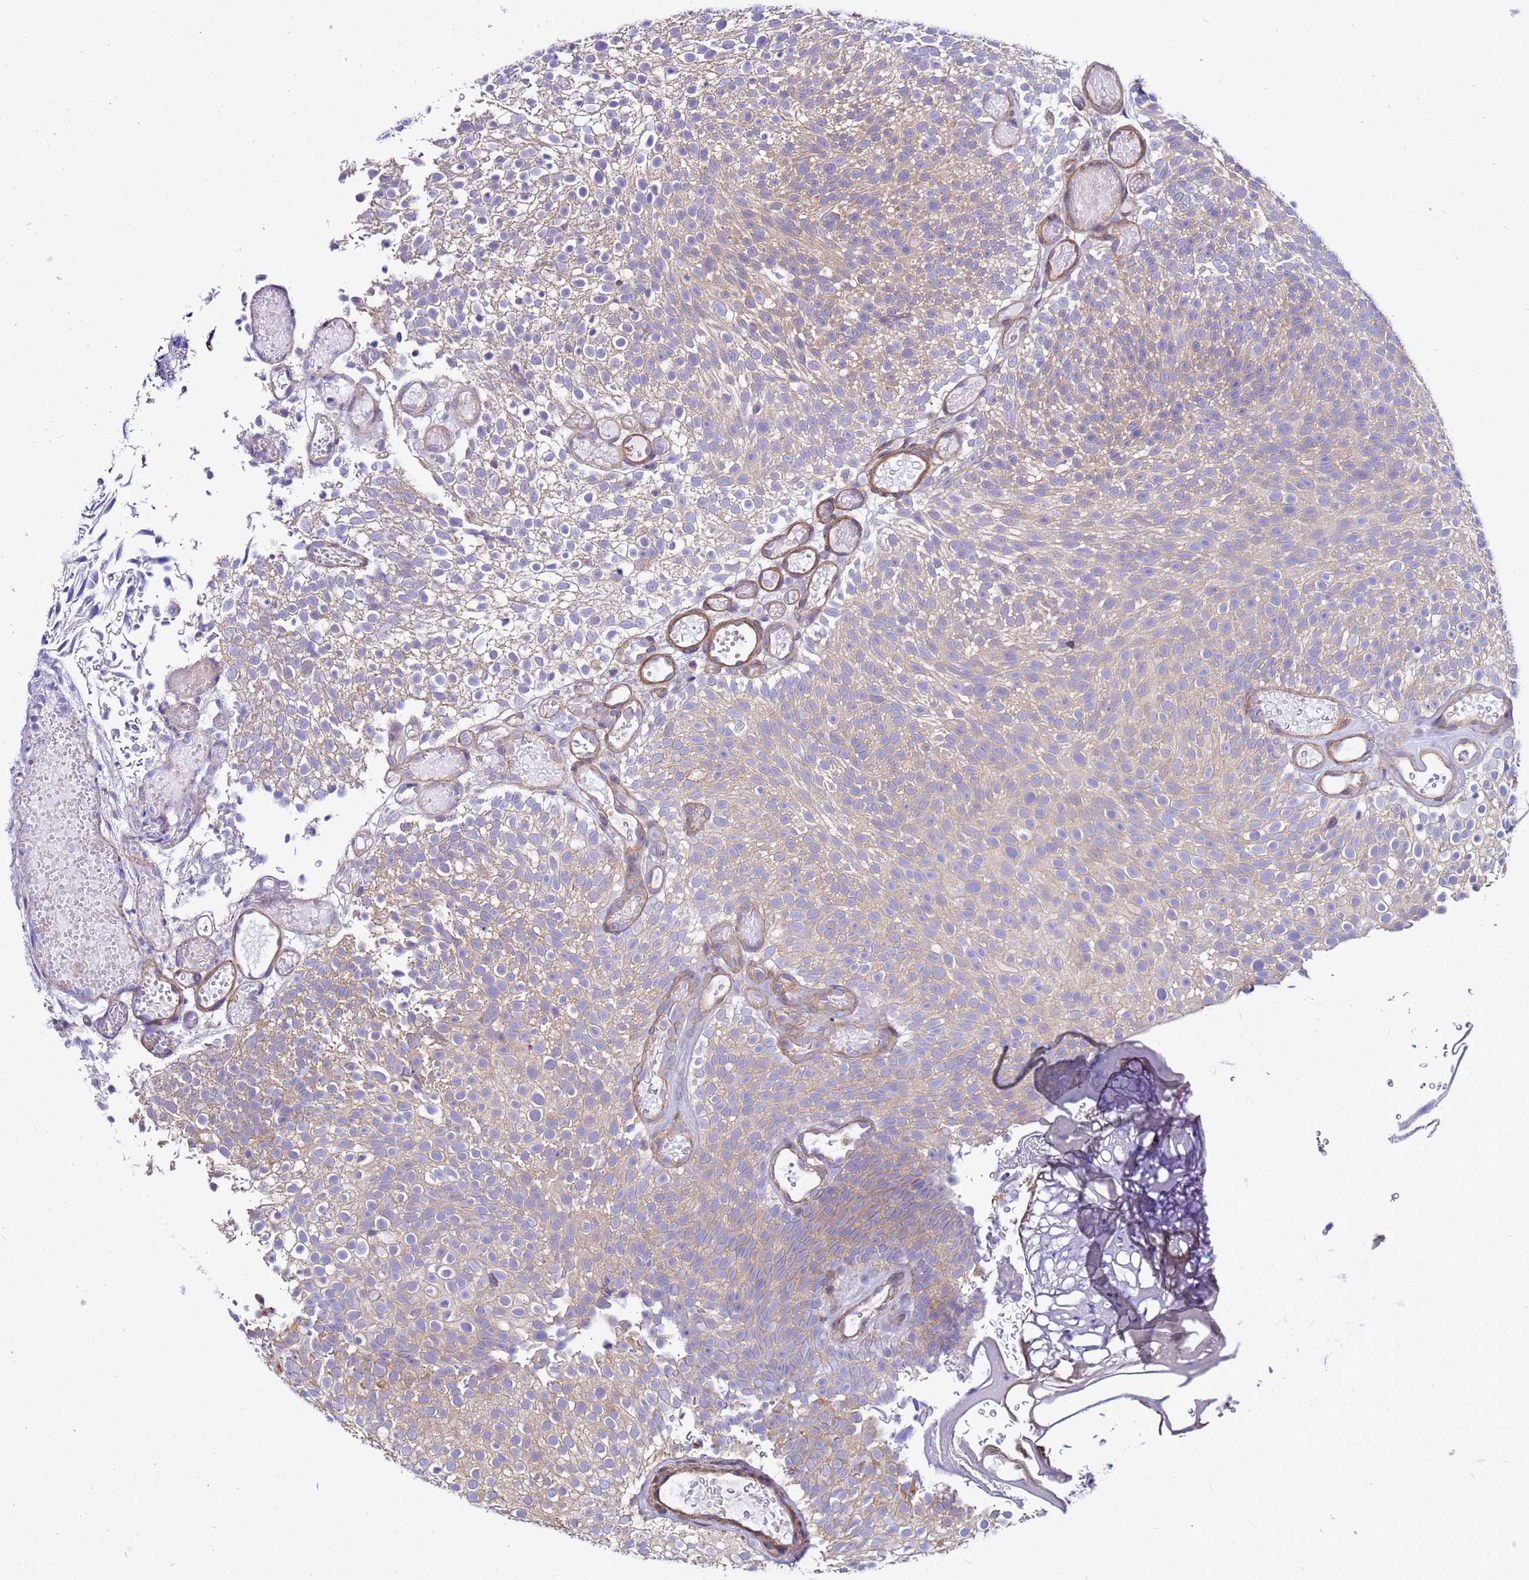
{"staining": {"intensity": "weak", "quantity": "25%-75%", "location": "cytoplasmic/membranous"}, "tissue": "urothelial cancer", "cell_type": "Tumor cells", "image_type": "cancer", "snomed": [{"axis": "morphology", "description": "Urothelial carcinoma, Low grade"}, {"axis": "topography", "description": "Urinary bladder"}], "caption": "Immunohistochemistry (IHC) (DAB (3,3'-diaminobenzidine)) staining of human urothelial cancer demonstrates weak cytoplasmic/membranous protein positivity in about 25%-75% of tumor cells.", "gene": "STK38", "patient": {"sex": "male", "age": 78}}